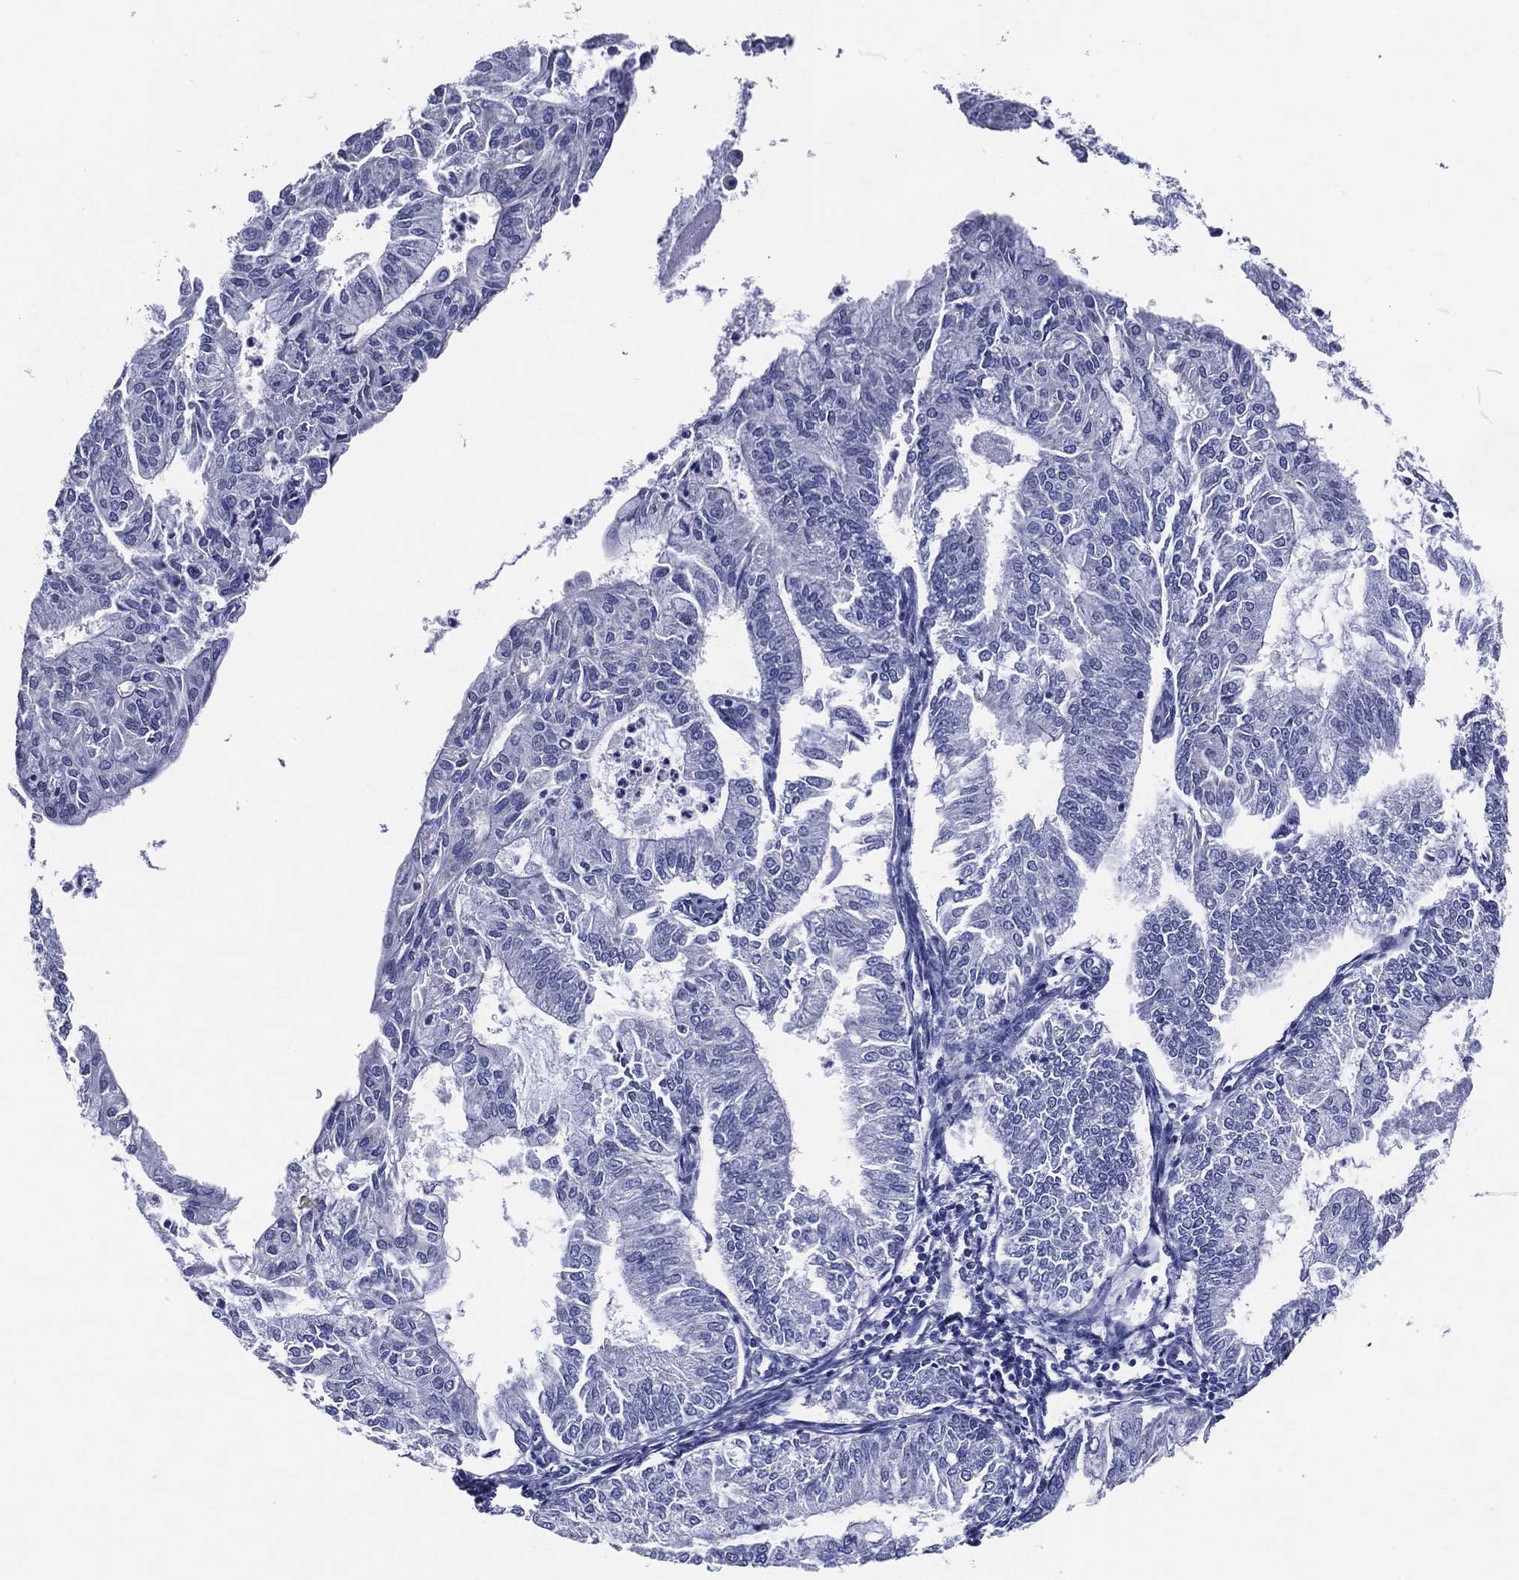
{"staining": {"intensity": "negative", "quantity": "none", "location": "none"}, "tissue": "endometrial cancer", "cell_type": "Tumor cells", "image_type": "cancer", "snomed": [{"axis": "morphology", "description": "Adenocarcinoma, NOS"}, {"axis": "topography", "description": "Endometrium"}], "caption": "IHC of human endometrial cancer exhibits no staining in tumor cells.", "gene": "ACE2", "patient": {"sex": "female", "age": 59}}